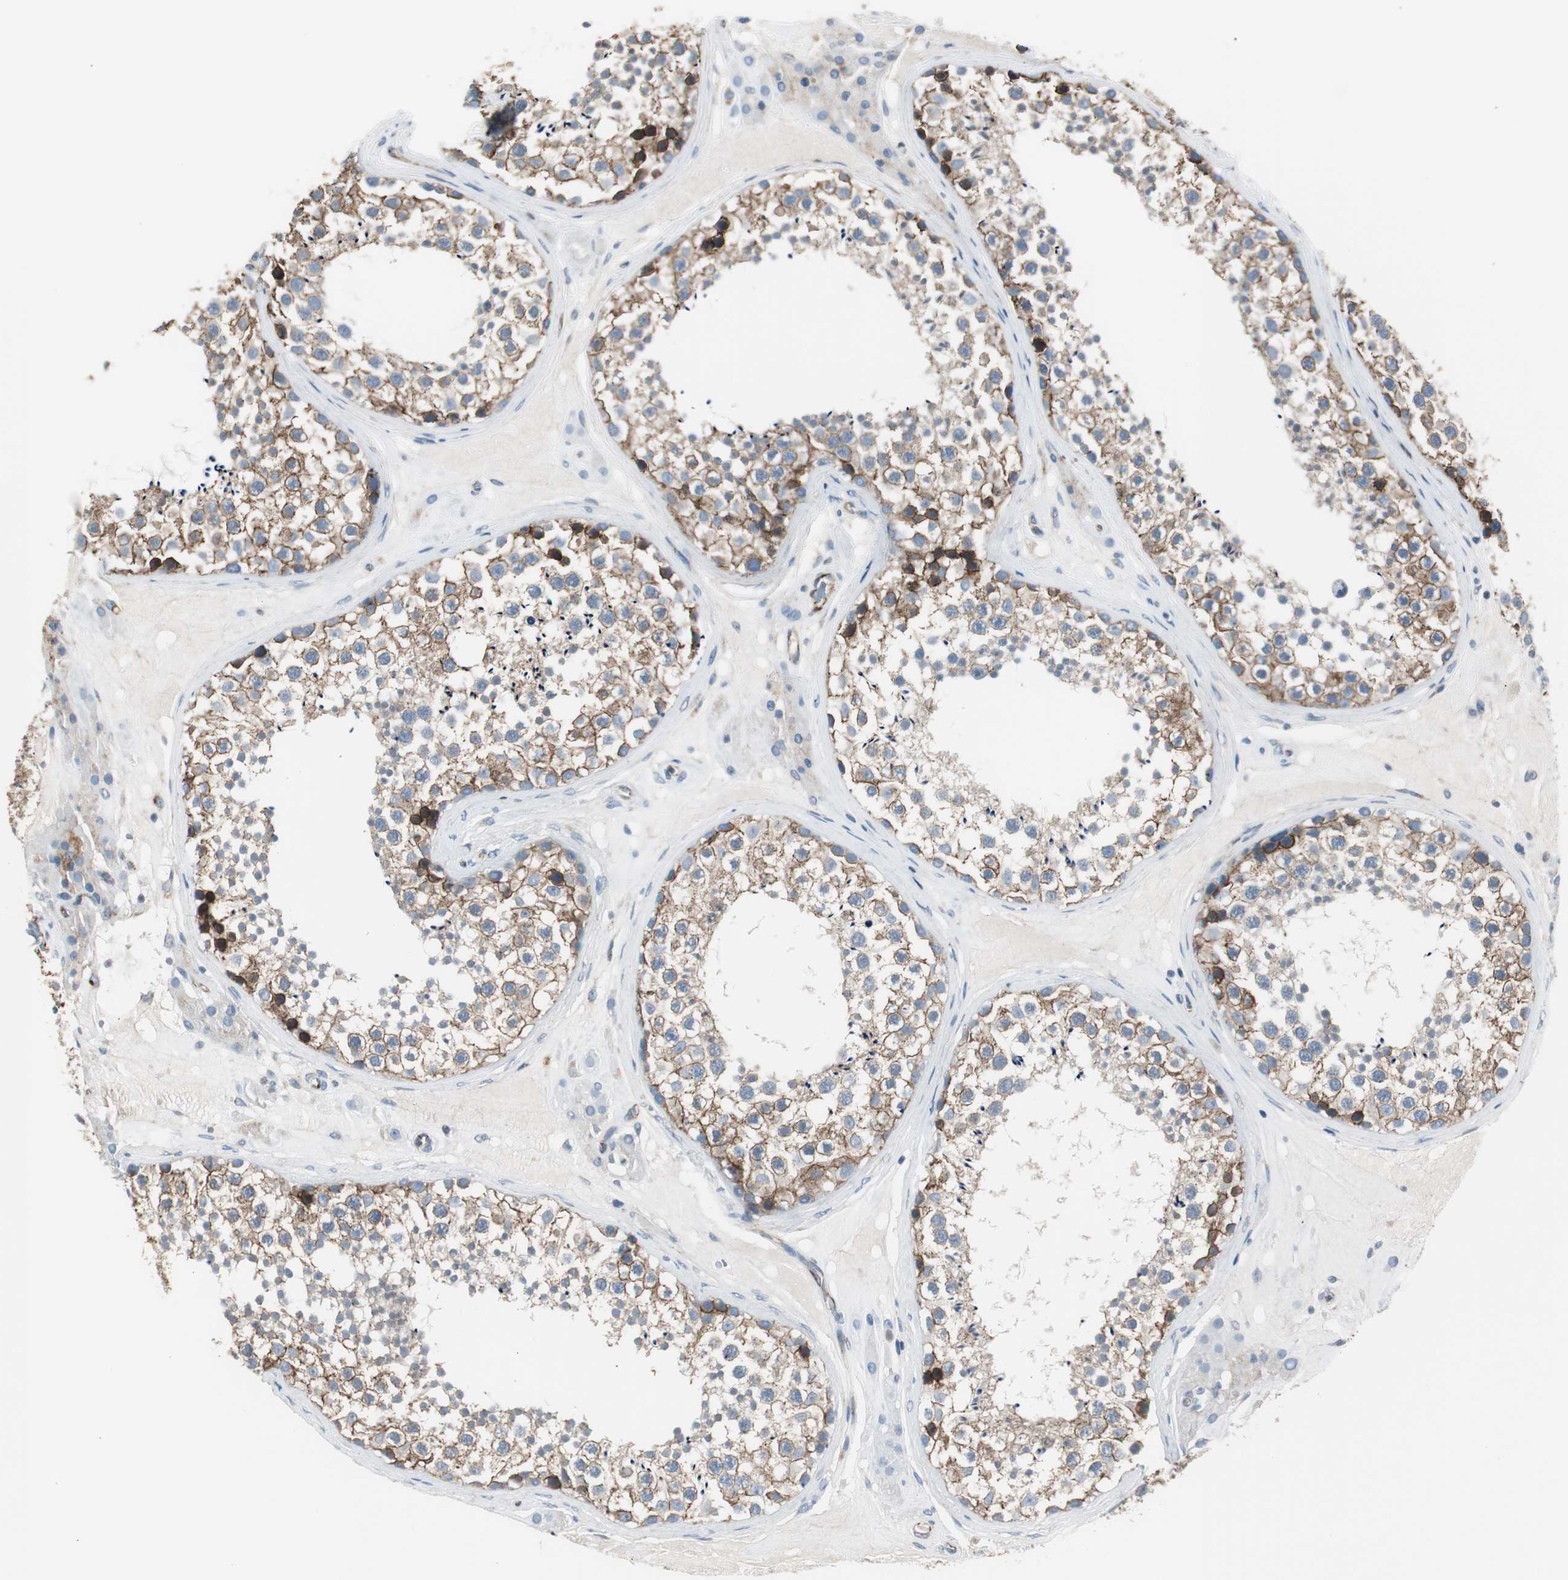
{"staining": {"intensity": "strong", "quantity": ">75%", "location": "cytoplasmic/membranous"}, "tissue": "testis", "cell_type": "Cells in seminiferous ducts", "image_type": "normal", "snomed": [{"axis": "morphology", "description": "Normal tissue, NOS"}, {"axis": "topography", "description": "Testis"}], "caption": "IHC photomicrograph of normal testis: human testis stained using immunohistochemistry demonstrates high levels of strong protein expression localized specifically in the cytoplasmic/membranous of cells in seminiferous ducts, appearing as a cytoplasmic/membranous brown color.", "gene": "STXBP4", "patient": {"sex": "male", "age": 46}}